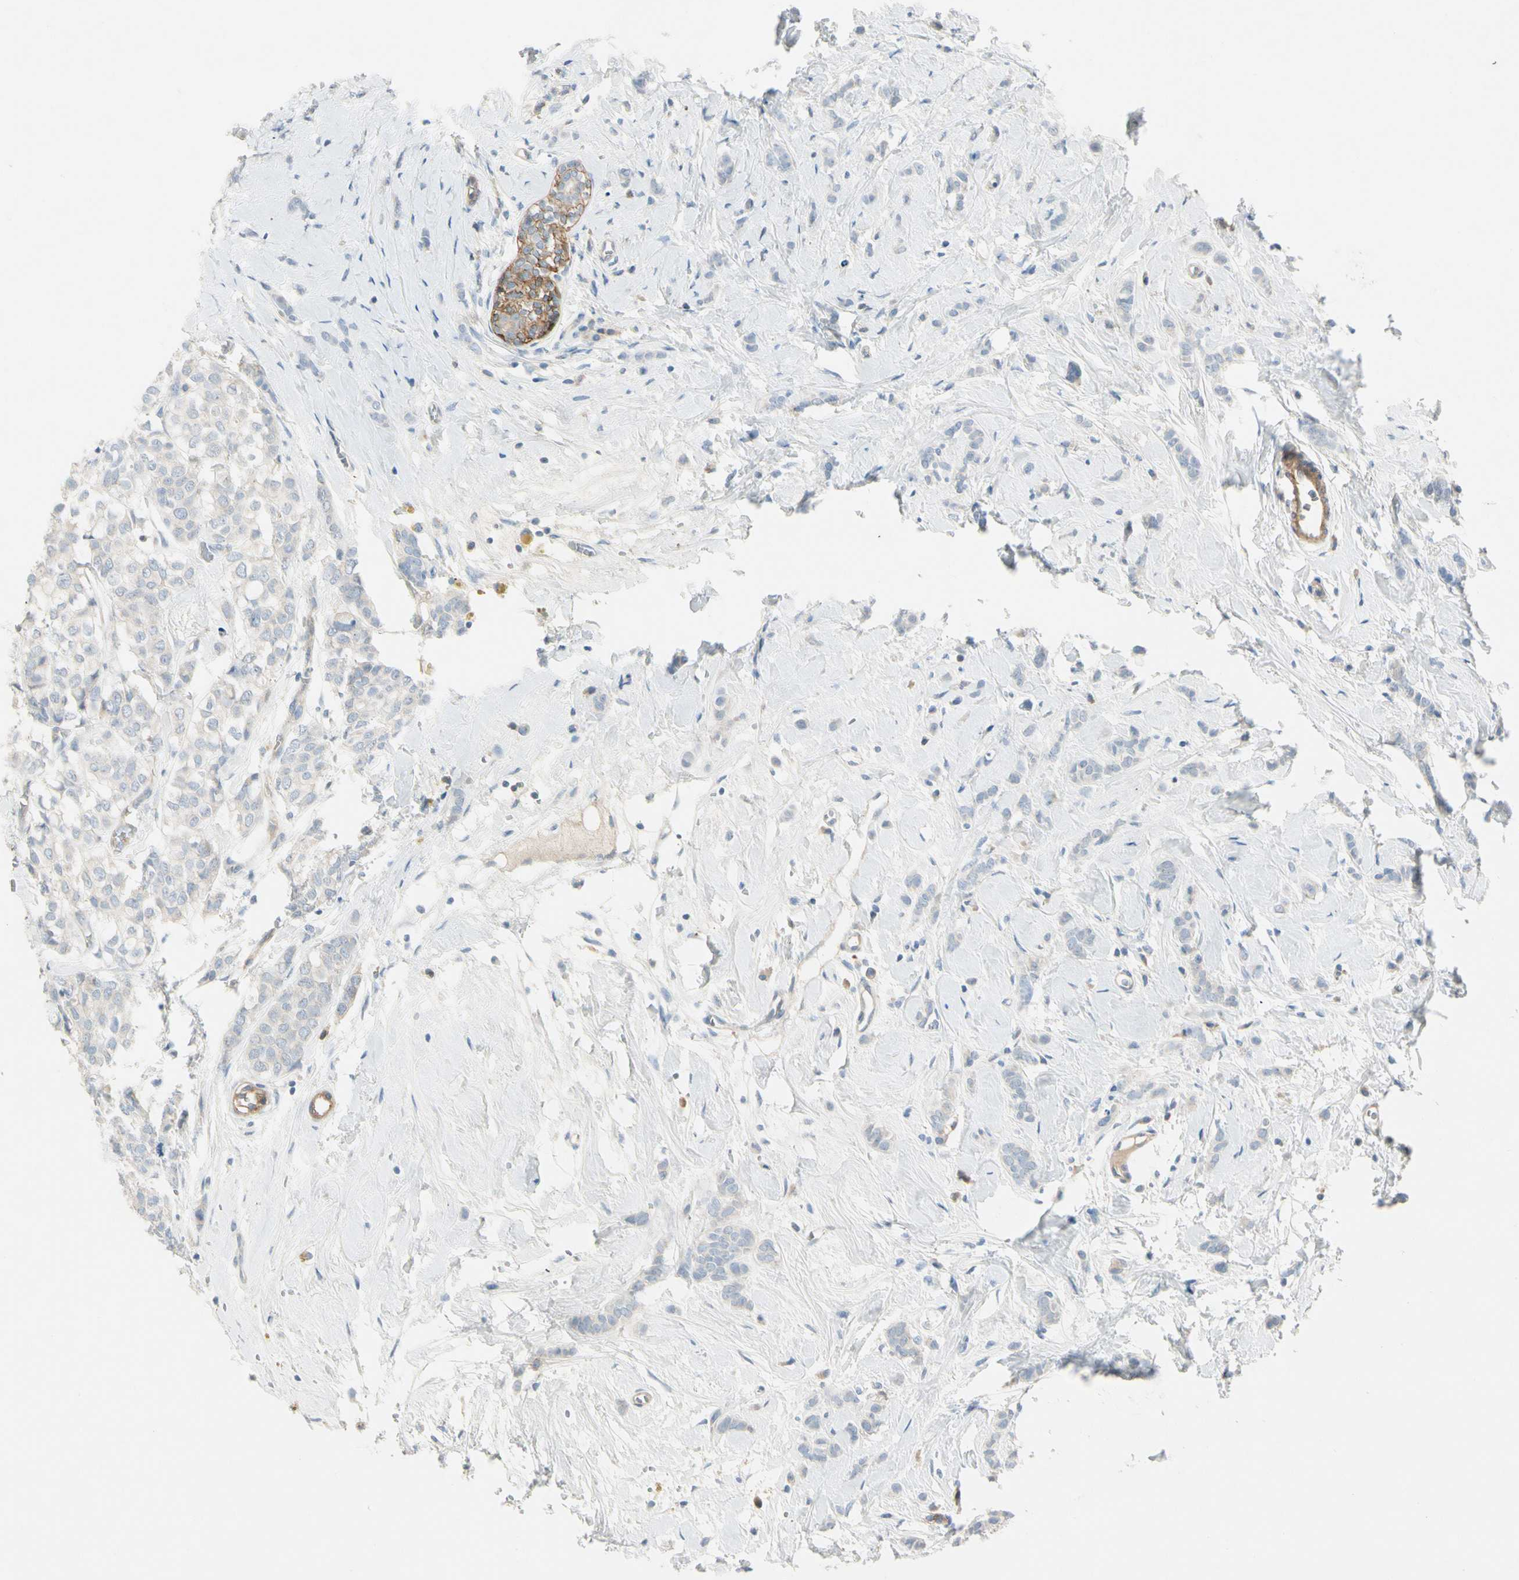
{"staining": {"intensity": "negative", "quantity": "none", "location": "none"}, "tissue": "breast cancer", "cell_type": "Tumor cells", "image_type": "cancer", "snomed": [{"axis": "morphology", "description": "Lobular carcinoma"}, {"axis": "topography", "description": "Breast"}], "caption": "The micrograph demonstrates no staining of tumor cells in lobular carcinoma (breast).", "gene": "ITGA3", "patient": {"sex": "female", "age": 60}}